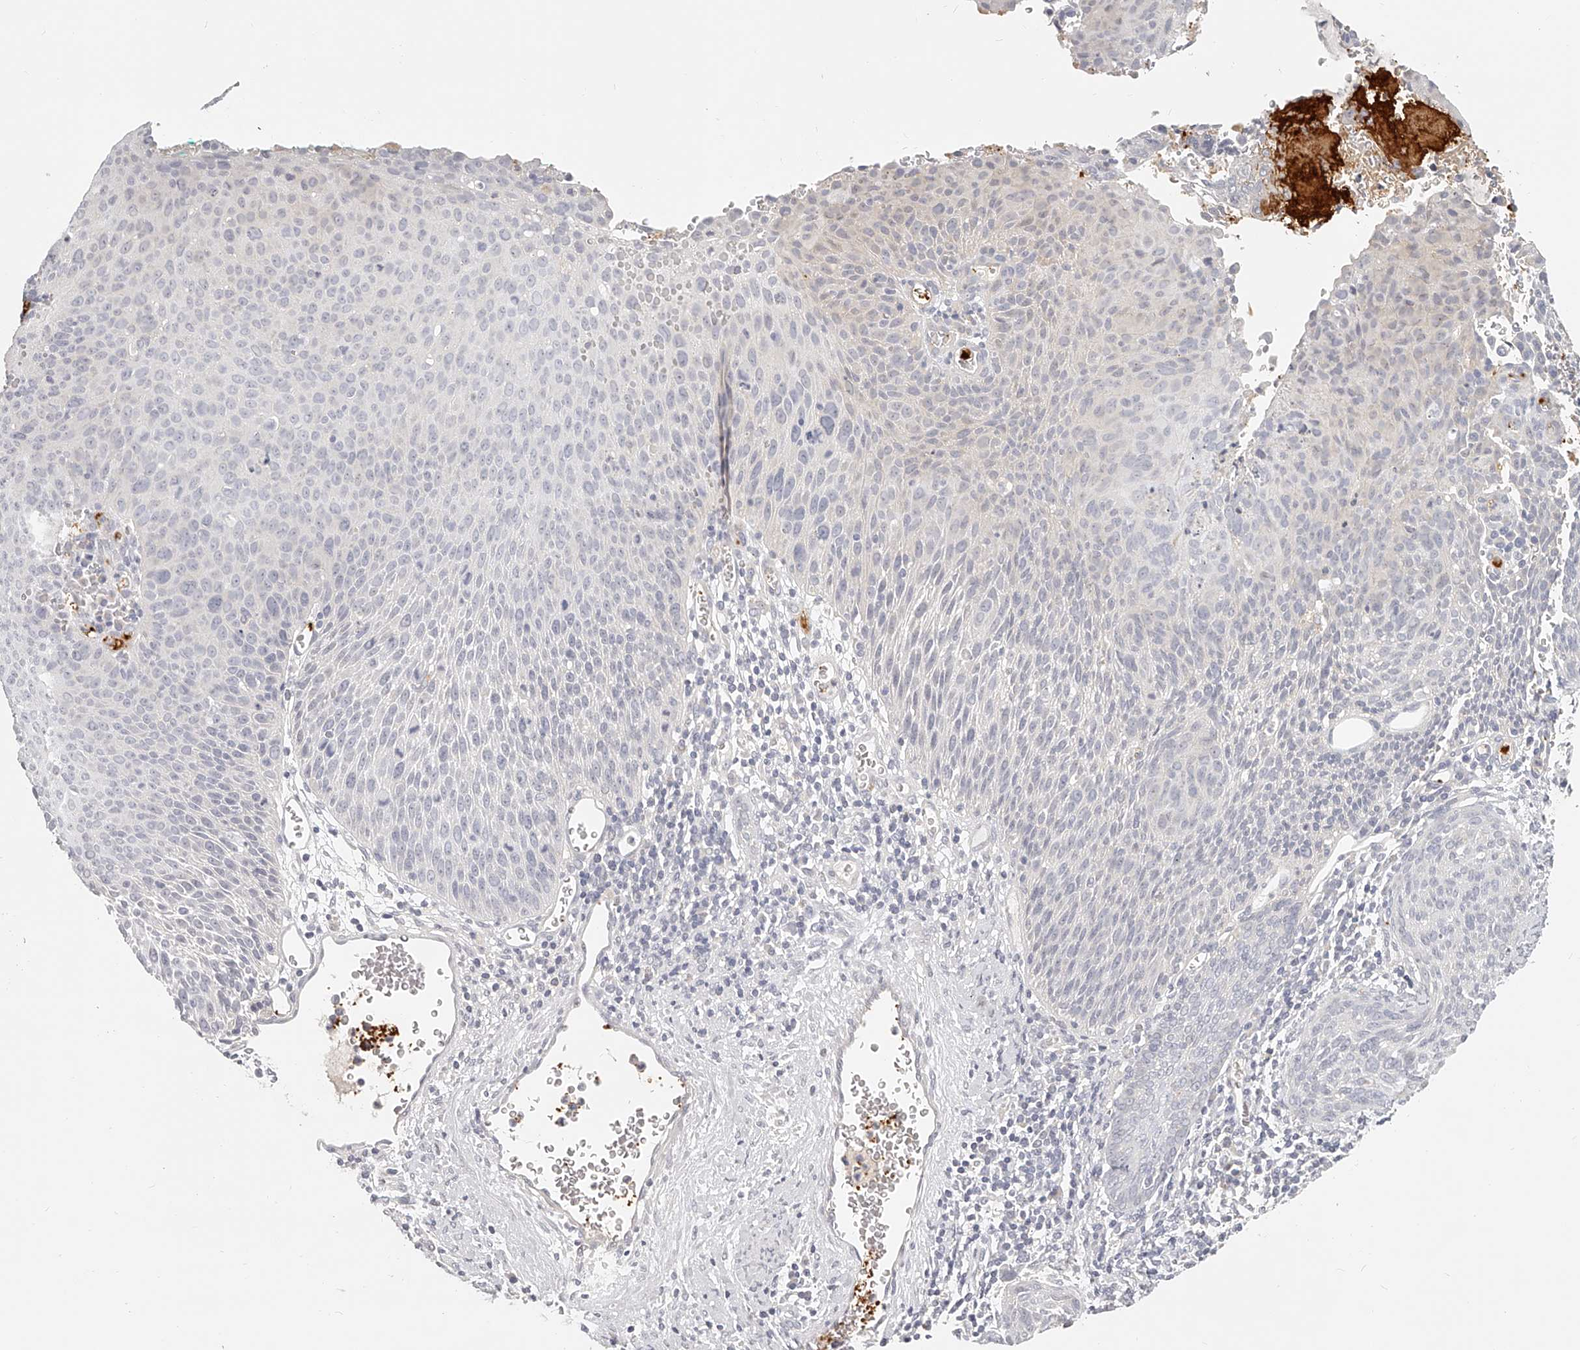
{"staining": {"intensity": "negative", "quantity": "none", "location": "none"}, "tissue": "cervical cancer", "cell_type": "Tumor cells", "image_type": "cancer", "snomed": [{"axis": "morphology", "description": "Squamous cell carcinoma, NOS"}, {"axis": "topography", "description": "Cervix"}], "caption": "Tumor cells are negative for brown protein staining in cervical cancer. The staining was performed using DAB to visualize the protein expression in brown, while the nuclei were stained in blue with hematoxylin (Magnification: 20x).", "gene": "ITGB3", "patient": {"sex": "female", "age": 55}}